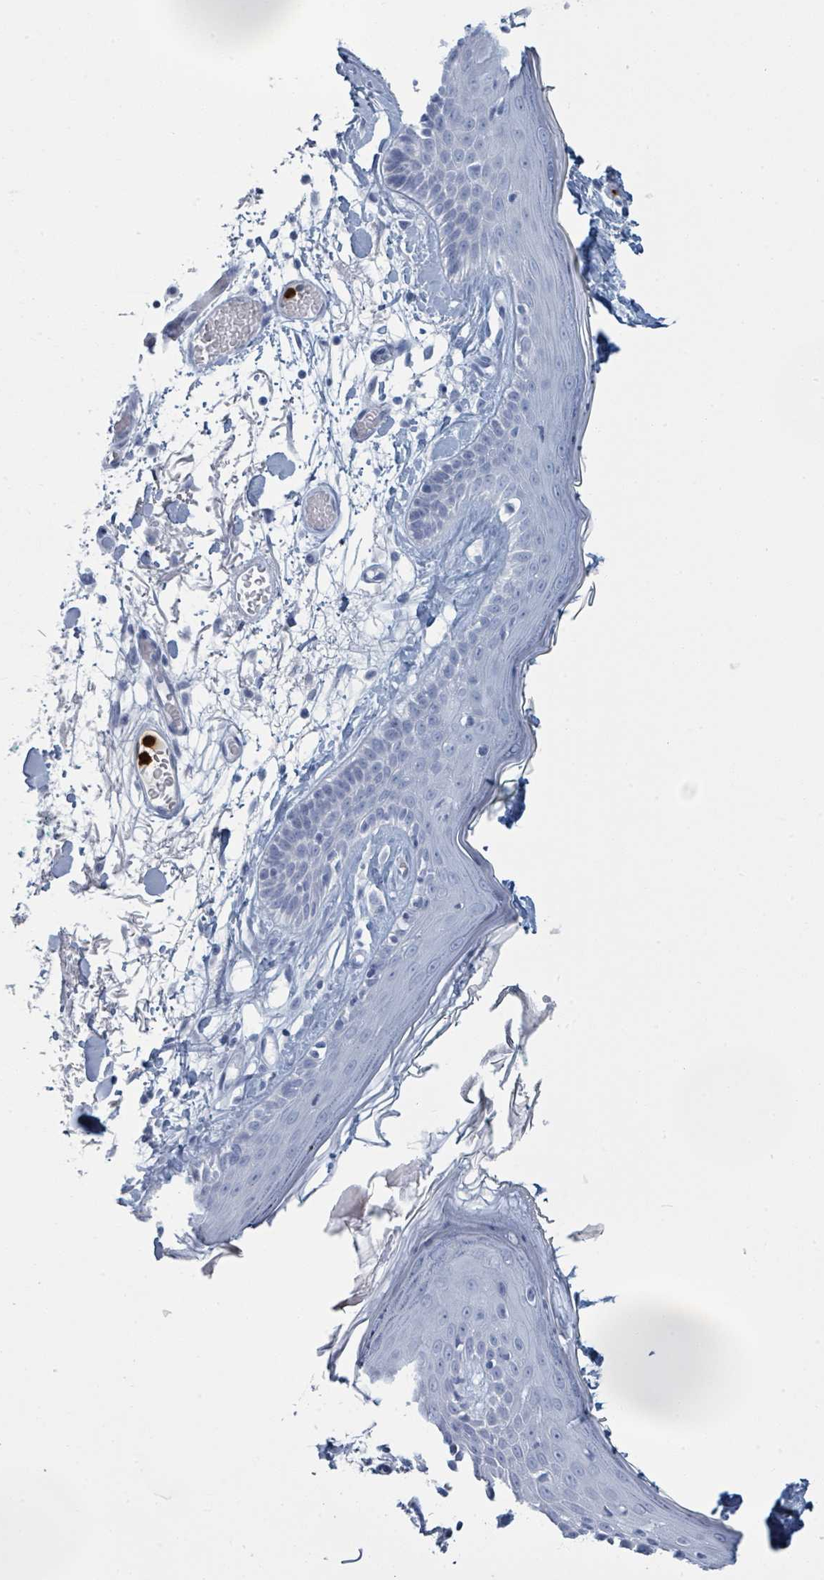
{"staining": {"intensity": "negative", "quantity": "none", "location": "none"}, "tissue": "skin", "cell_type": "Fibroblasts", "image_type": "normal", "snomed": [{"axis": "morphology", "description": "Normal tissue, NOS"}, {"axis": "topography", "description": "Skin"}], "caption": "The histopathology image demonstrates no significant expression in fibroblasts of skin. (Brightfield microscopy of DAB (3,3'-diaminobenzidine) IHC at high magnification).", "gene": "DEFA4", "patient": {"sex": "male", "age": 79}}